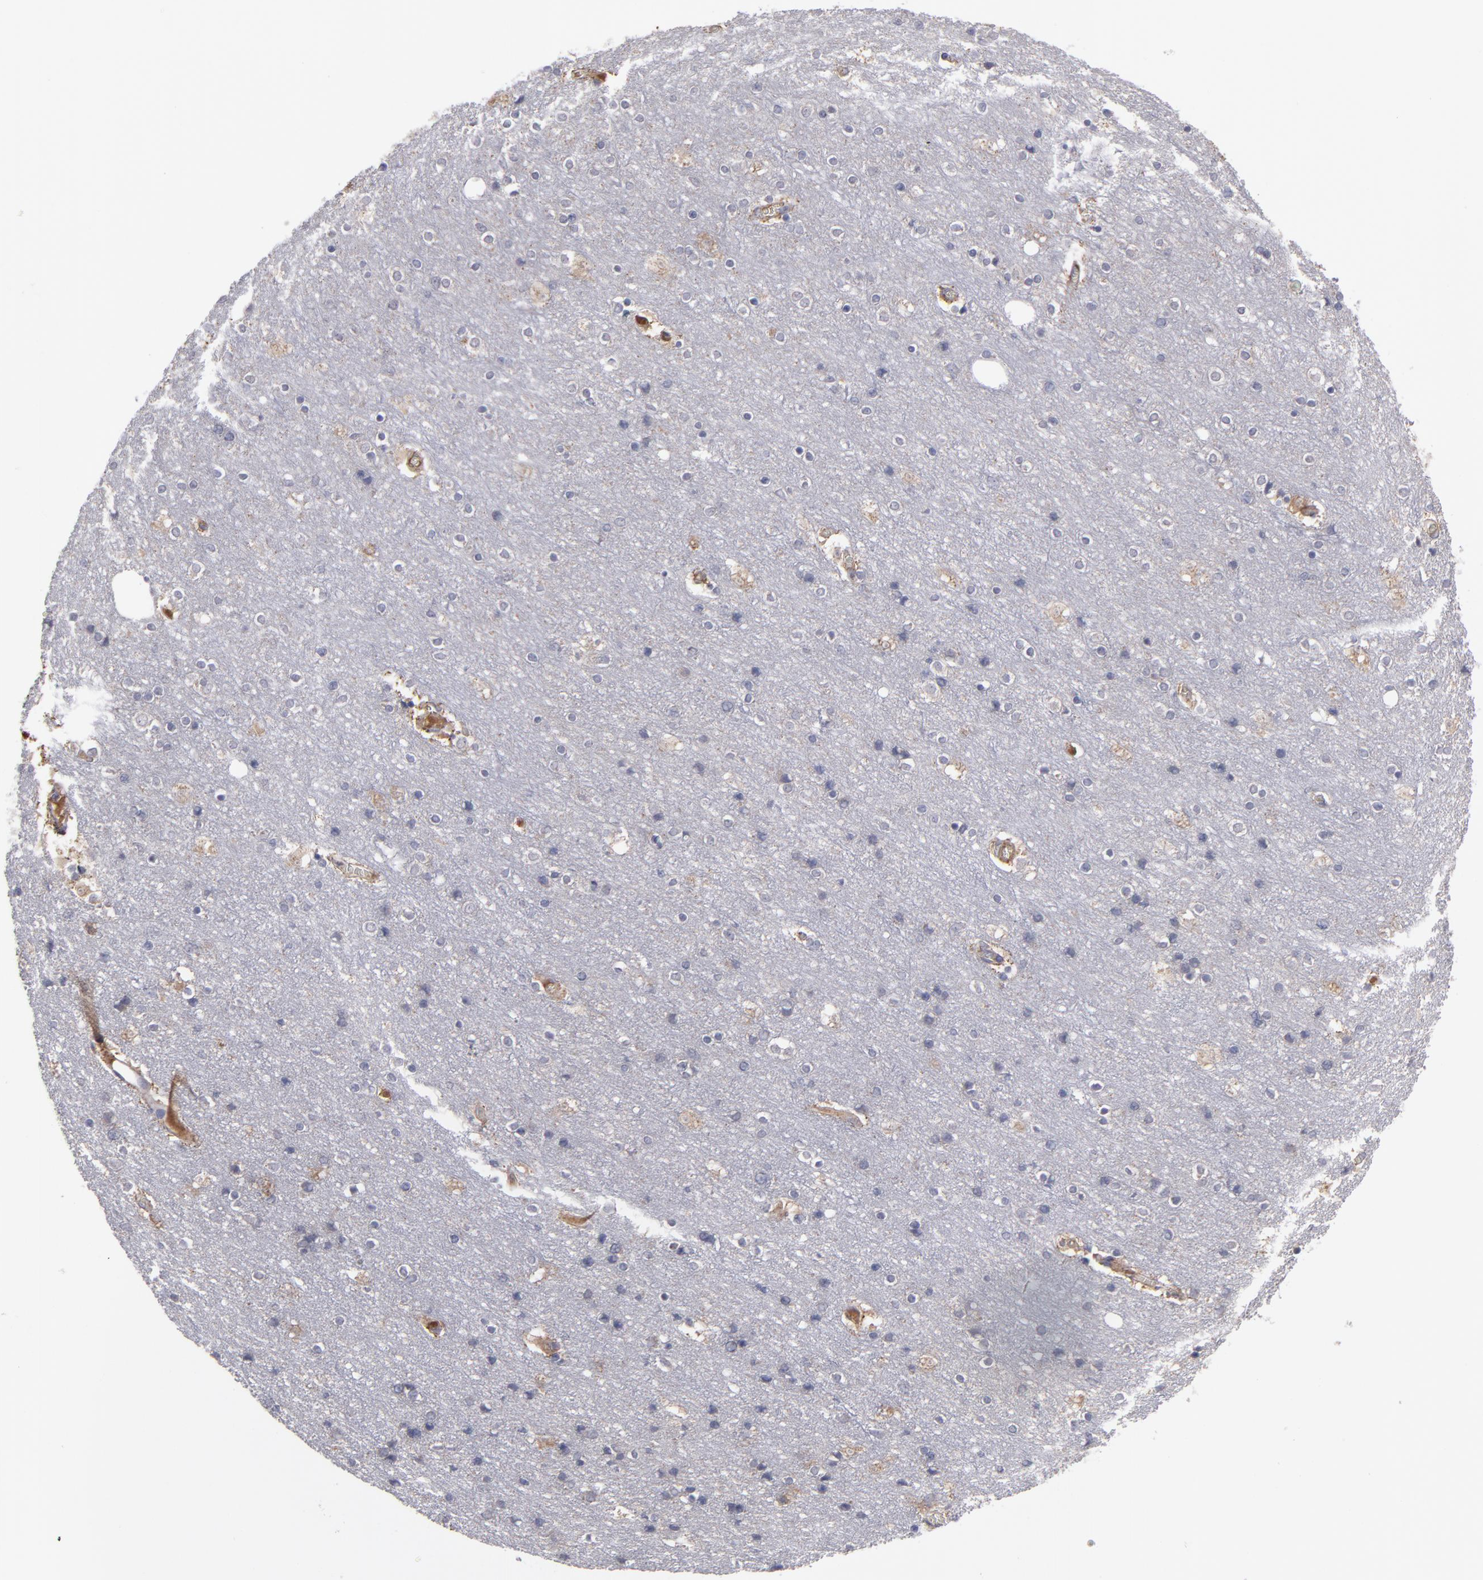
{"staining": {"intensity": "negative", "quantity": "none", "location": "none"}, "tissue": "cerebral cortex", "cell_type": "Endothelial cells", "image_type": "normal", "snomed": [{"axis": "morphology", "description": "Normal tissue, NOS"}, {"axis": "topography", "description": "Cerebral cortex"}], "caption": "IHC image of normal human cerebral cortex stained for a protein (brown), which displays no expression in endothelial cells.", "gene": "MMP11", "patient": {"sex": "female", "age": 54}}